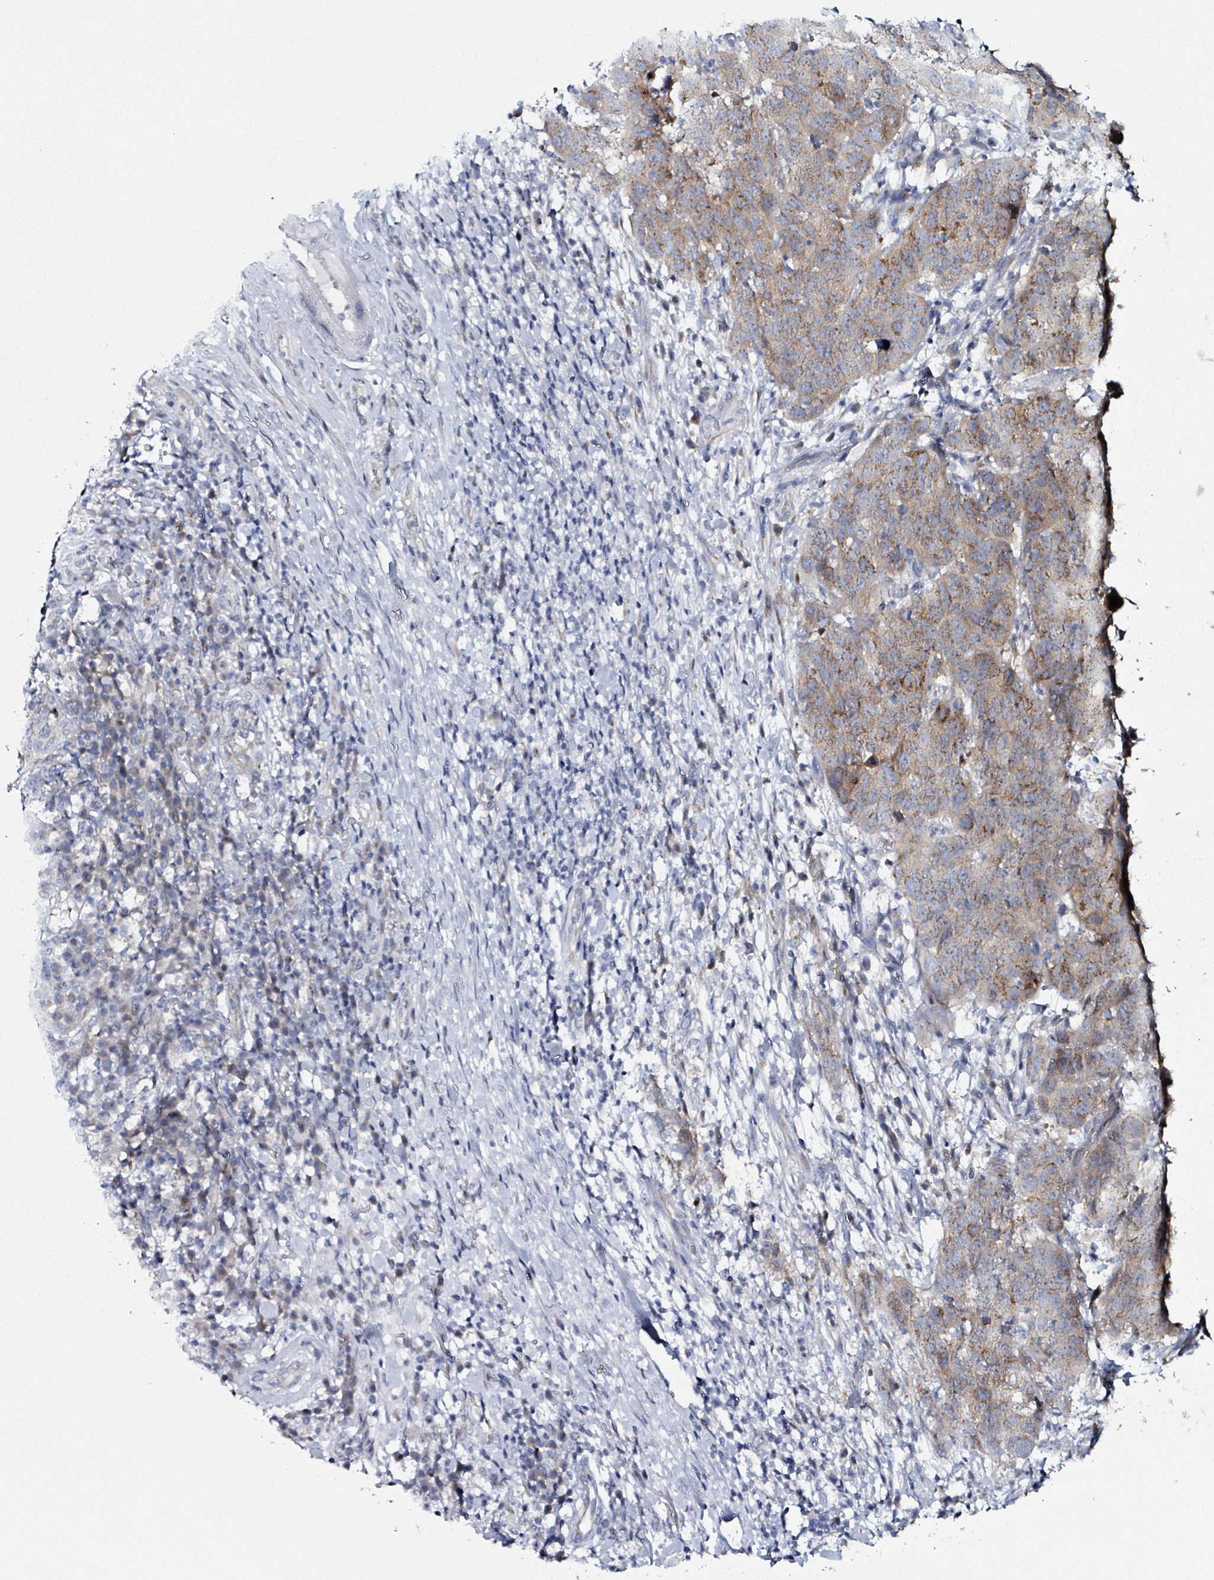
{"staining": {"intensity": "weak", "quantity": "25%-75%", "location": "cytoplasmic/membranous"}, "tissue": "head and neck cancer", "cell_type": "Tumor cells", "image_type": "cancer", "snomed": [{"axis": "morphology", "description": "Normal tissue, NOS"}, {"axis": "morphology", "description": "Squamous cell carcinoma, NOS"}, {"axis": "topography", "description": "Skeletal muscle"}, {"axis": "topography", "description": "Vascular tissue"}, {"axis": "topography", "description": "Peripheral nerve tissue"}, {"axis": "topography", "description": "Head-Neck"}], "caption": "Protein staining of head and neck cancer tissue shows weak cytoplasmic/membranous expression in approximately 25%-75% of tumor cells. (DAB IHC, brown staining for protein, blue staining for nuclei).", "gene": "B3GAT3", "patient": {"sex": "male", "age": 66}}